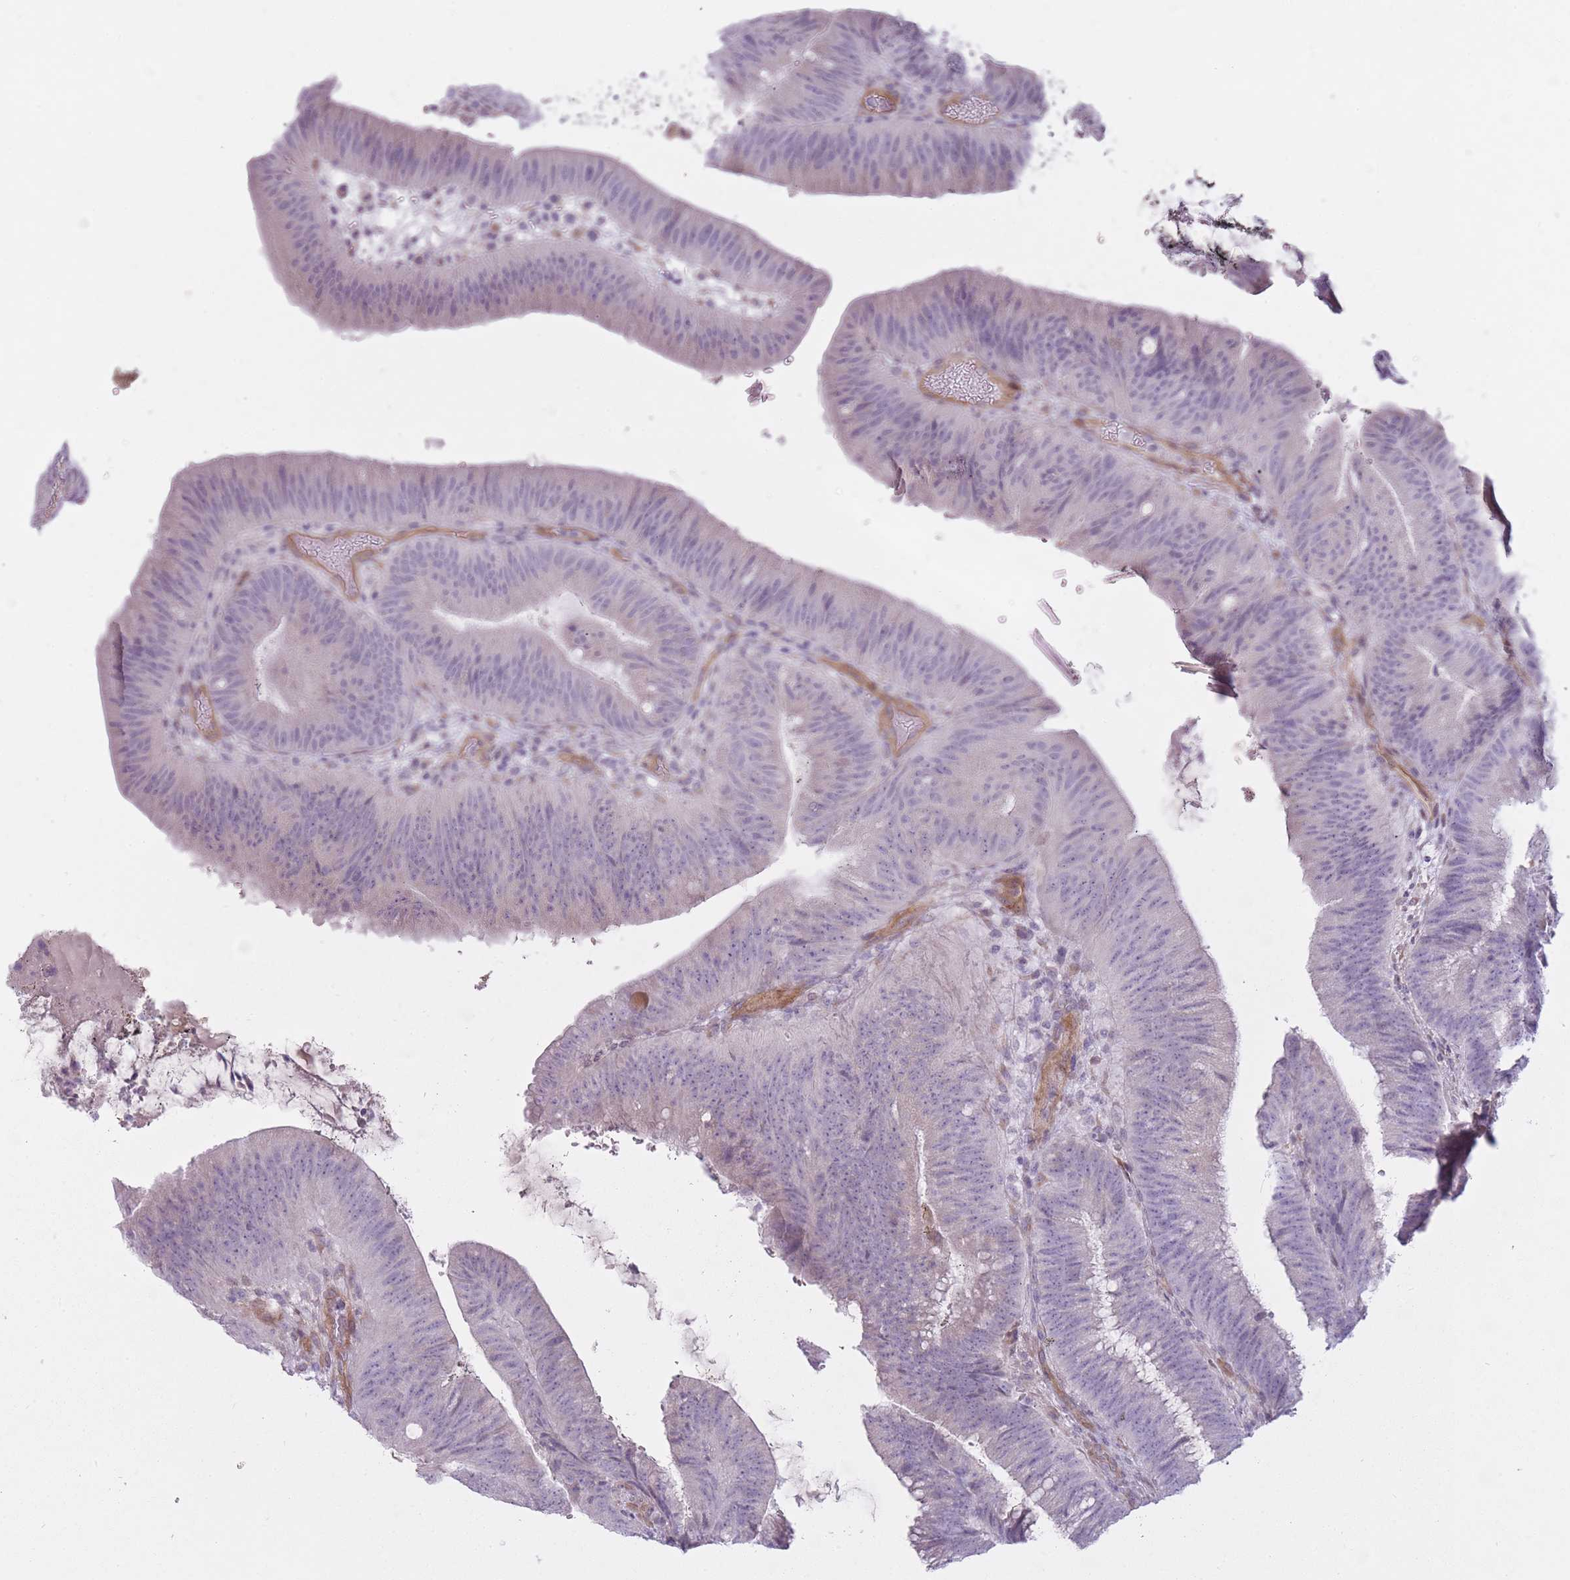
{"staining": {"intensity": "negative", "quantity": "none", "location": "none"}, "tissue": "colorectal cancer", "cell_type": "Tumor cells", "image_type": "cancer", "snomed": [{"axis": "morphology", "description": "Adenocarcinoma, NOS"}, {"axis": "topography", "description": "Colon"}], "caption": "Tumor cells are negative for protein expression in human colorectal adenocarcinoma.", "gene": "PGRMC2", "patient": {"sex": "female", "age": 43}}